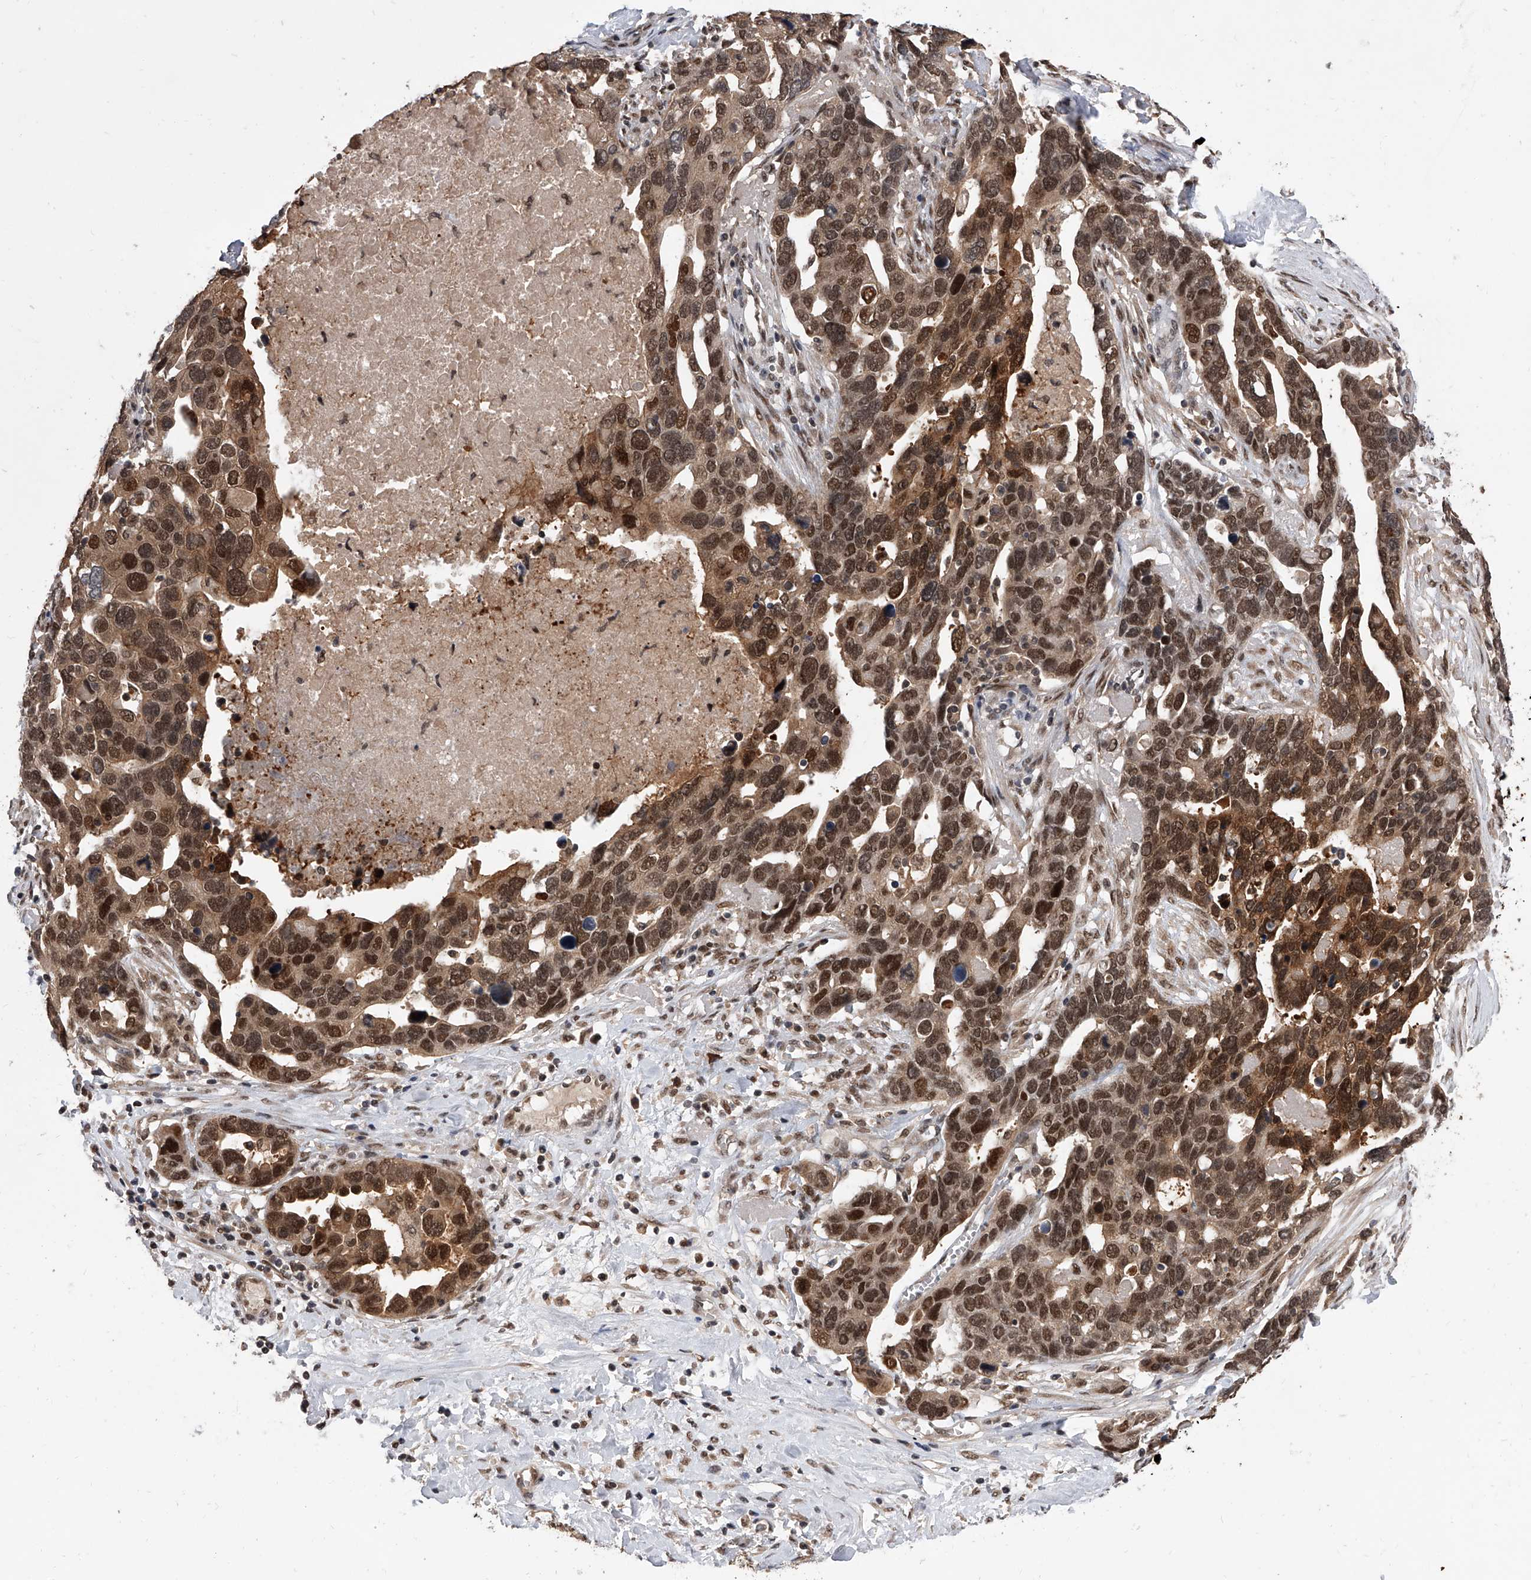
{"staining": {"intensity": "strong", "quantity": ">75%", "location": "nuclear"}, "tissue": "ovarian cancer", "cell_type": "Tumor cells", "image_type": "cancer", "snomed": [{"axis": "morphology", "description": "Cystadenocarcinoma, serous, NOS"}, {"axis": "topography", "description": "Ovary"}], "caption": "A micrograph of serous cystadenocarcinoma (ovarian) stained for a protein exhibits strong nuclear brown staining in tumor cells. (DAB IHC with brightfield microscopy, high magnification).", "gene": "BHLHE23", "patient": {"sex": "female", "age": 54}}